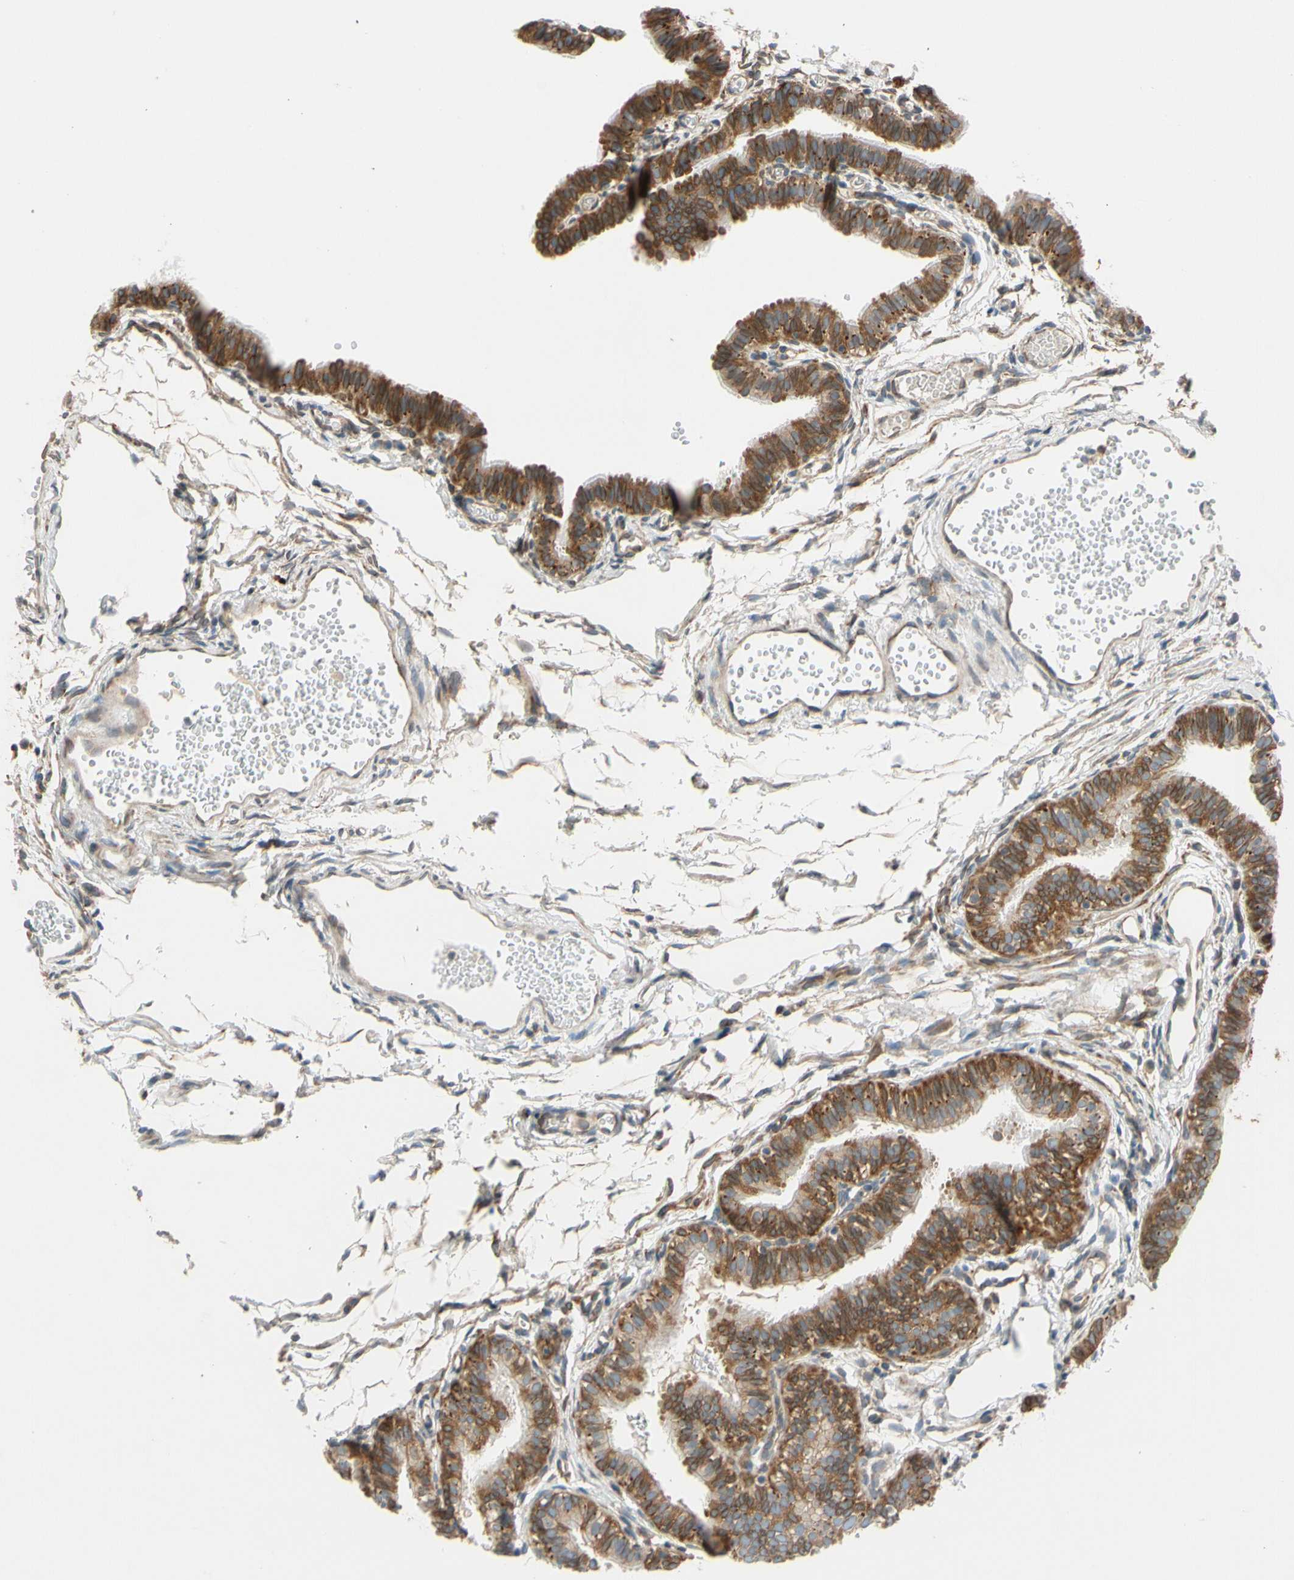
{"staining": {"intensity": "strong", "quantity": ">75%", "location": "cytoplasmic/membranous"}, "tissue": "fallopian tube", "cell_type": "Glandular cells", "image_type": "normal", "snomed": [{"axis": "morphology", "description": "Normal tissue, NOS"}, {"axis": "topography", "description": "Fallopian tube"}, {"axis": "topography", "description": "Placenta"}], "caption": "Protein staining of benign fallopian tube displays strong cytoplasmic/membranous staining in approximately >75% of glandular cells. The protein of interest is stained brown, and the nuclei are stained in blue (DAB IHC with brightfield microscopy, high magnification).", "gene": "RPN2", "patient": {"sex": "female", "age": 34}}